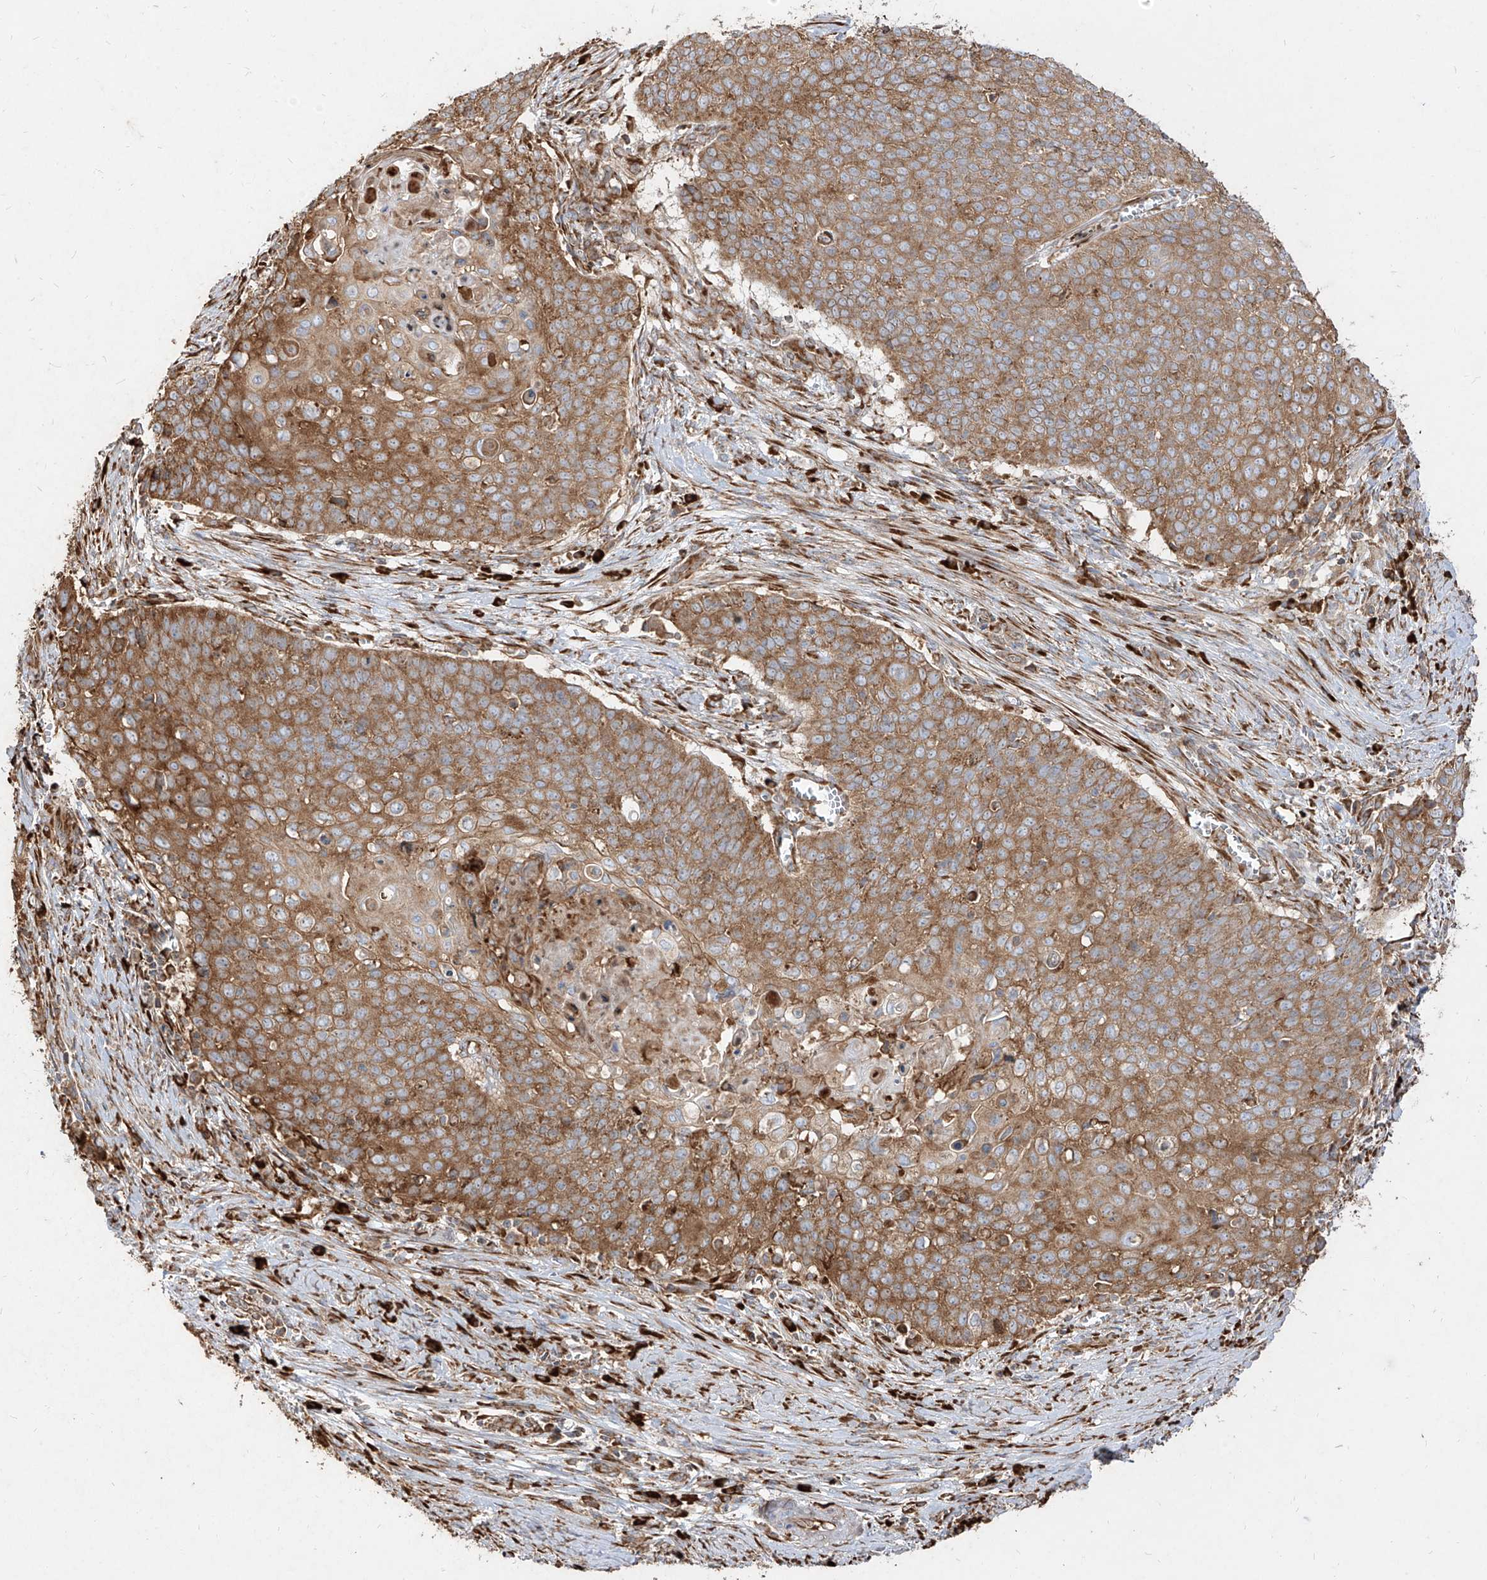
{"staining": {"intensity": "moderate", "quantity": ">75%", "location": "cytoplasmic/membranous"}, "tissue": "cervical cancer", "cell_type": "Tumor cells", "image_type": "cancer", "snomed": [{"axis": "morphology", "description": "Squamous cell carcinoma, NOS"}, {"axis": "topography", "description": "Cervix"}], "caption": "Protein expression analysis of cervical cancer (squamous cell carcinoma) displays moderate cytoplasmic/membranous positivity in about >75% of tumor cells.", "gene": "RPS25", "patient": {"sex": "female", "age": 39}}